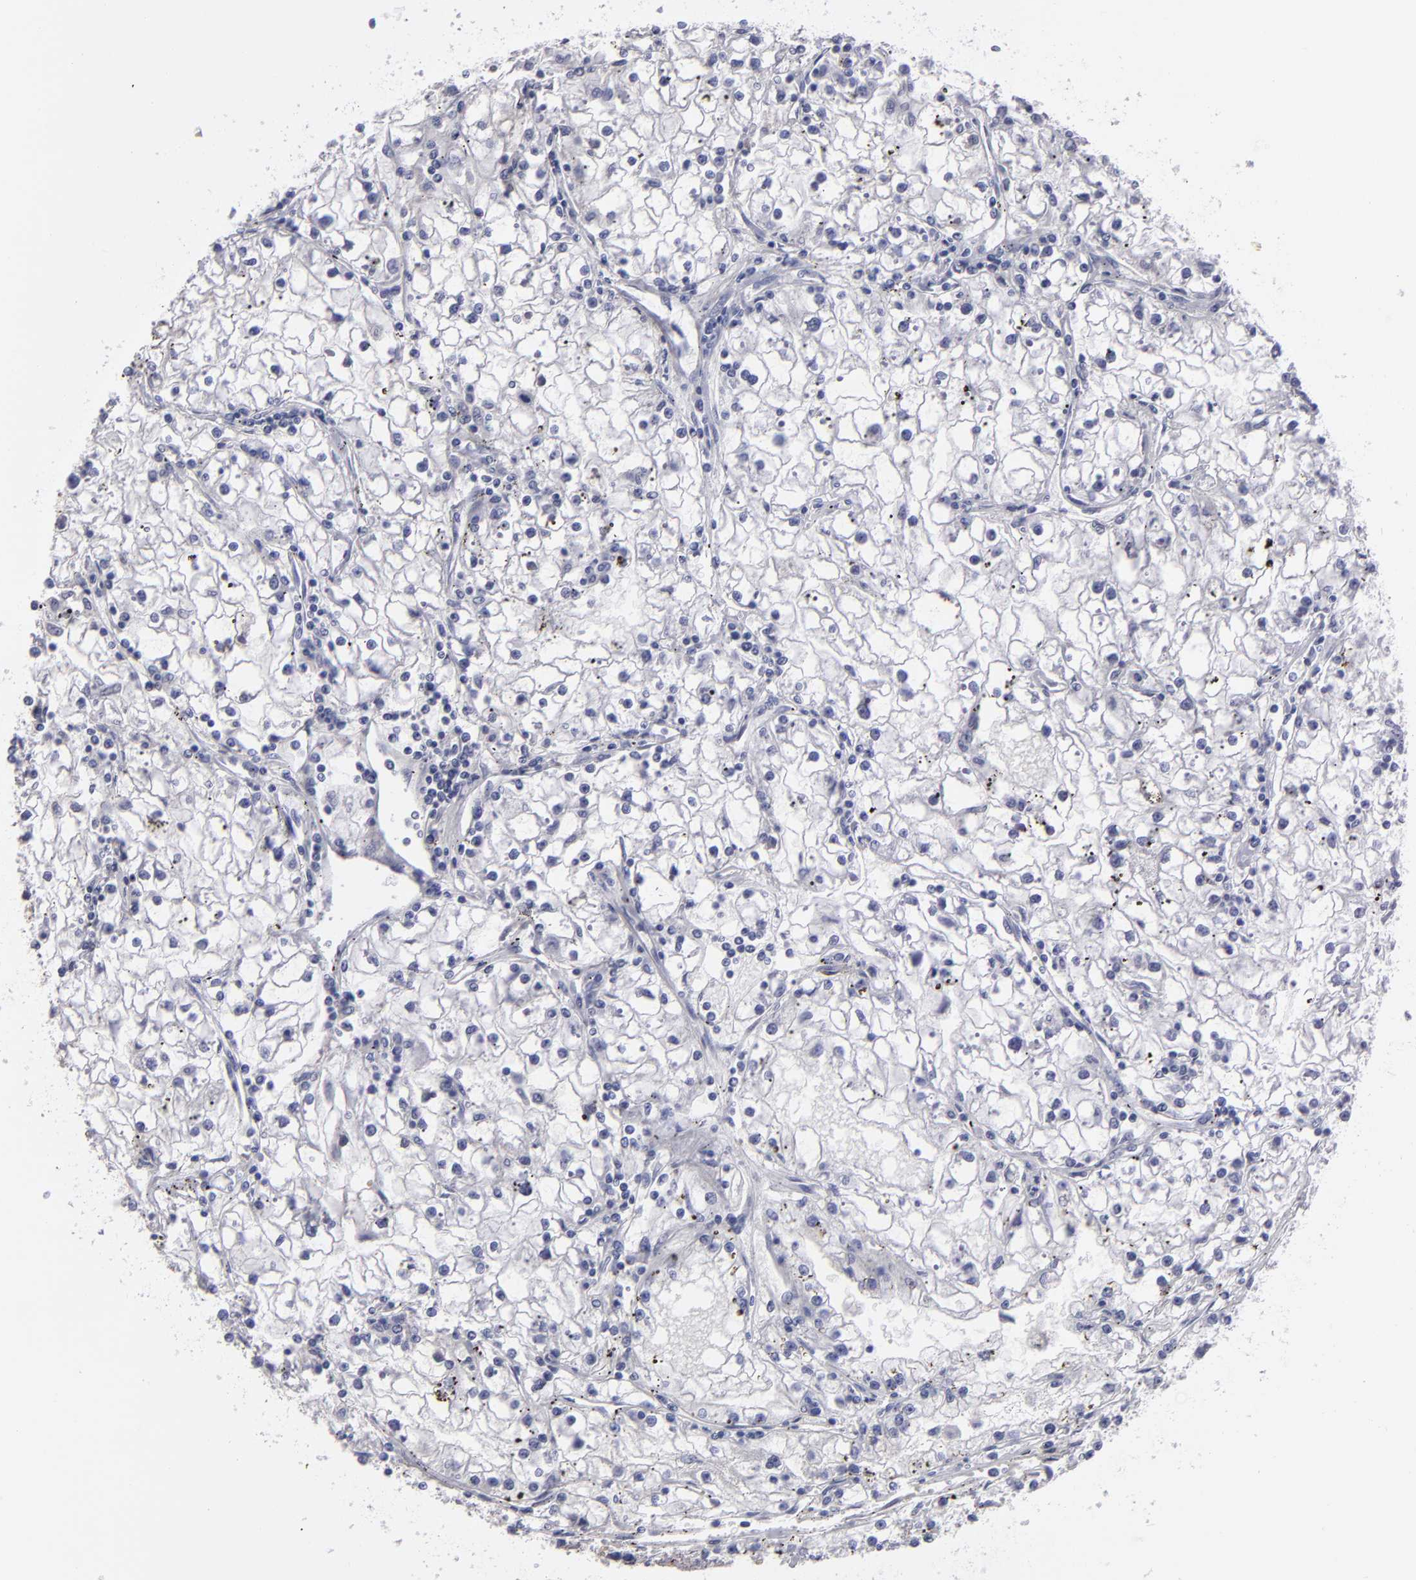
{"staining": {"intensity": "negative", "quantity": "none", "location": "none"}, "tissue": "renal cancer", "cell_type": "Tumor cells", "image_type": "cancer", "snomed": [{"axis": "morphology", "description": "Adenocarcinoma, NOS"}, {"axis": "topography", "description": "Kidney"}], "caption": "Image shows no significant protein expression in tumor cells of renal adenocarcinoma.", "gene": "FBLN1", "patient": {"sex": "male", "age": 56}}